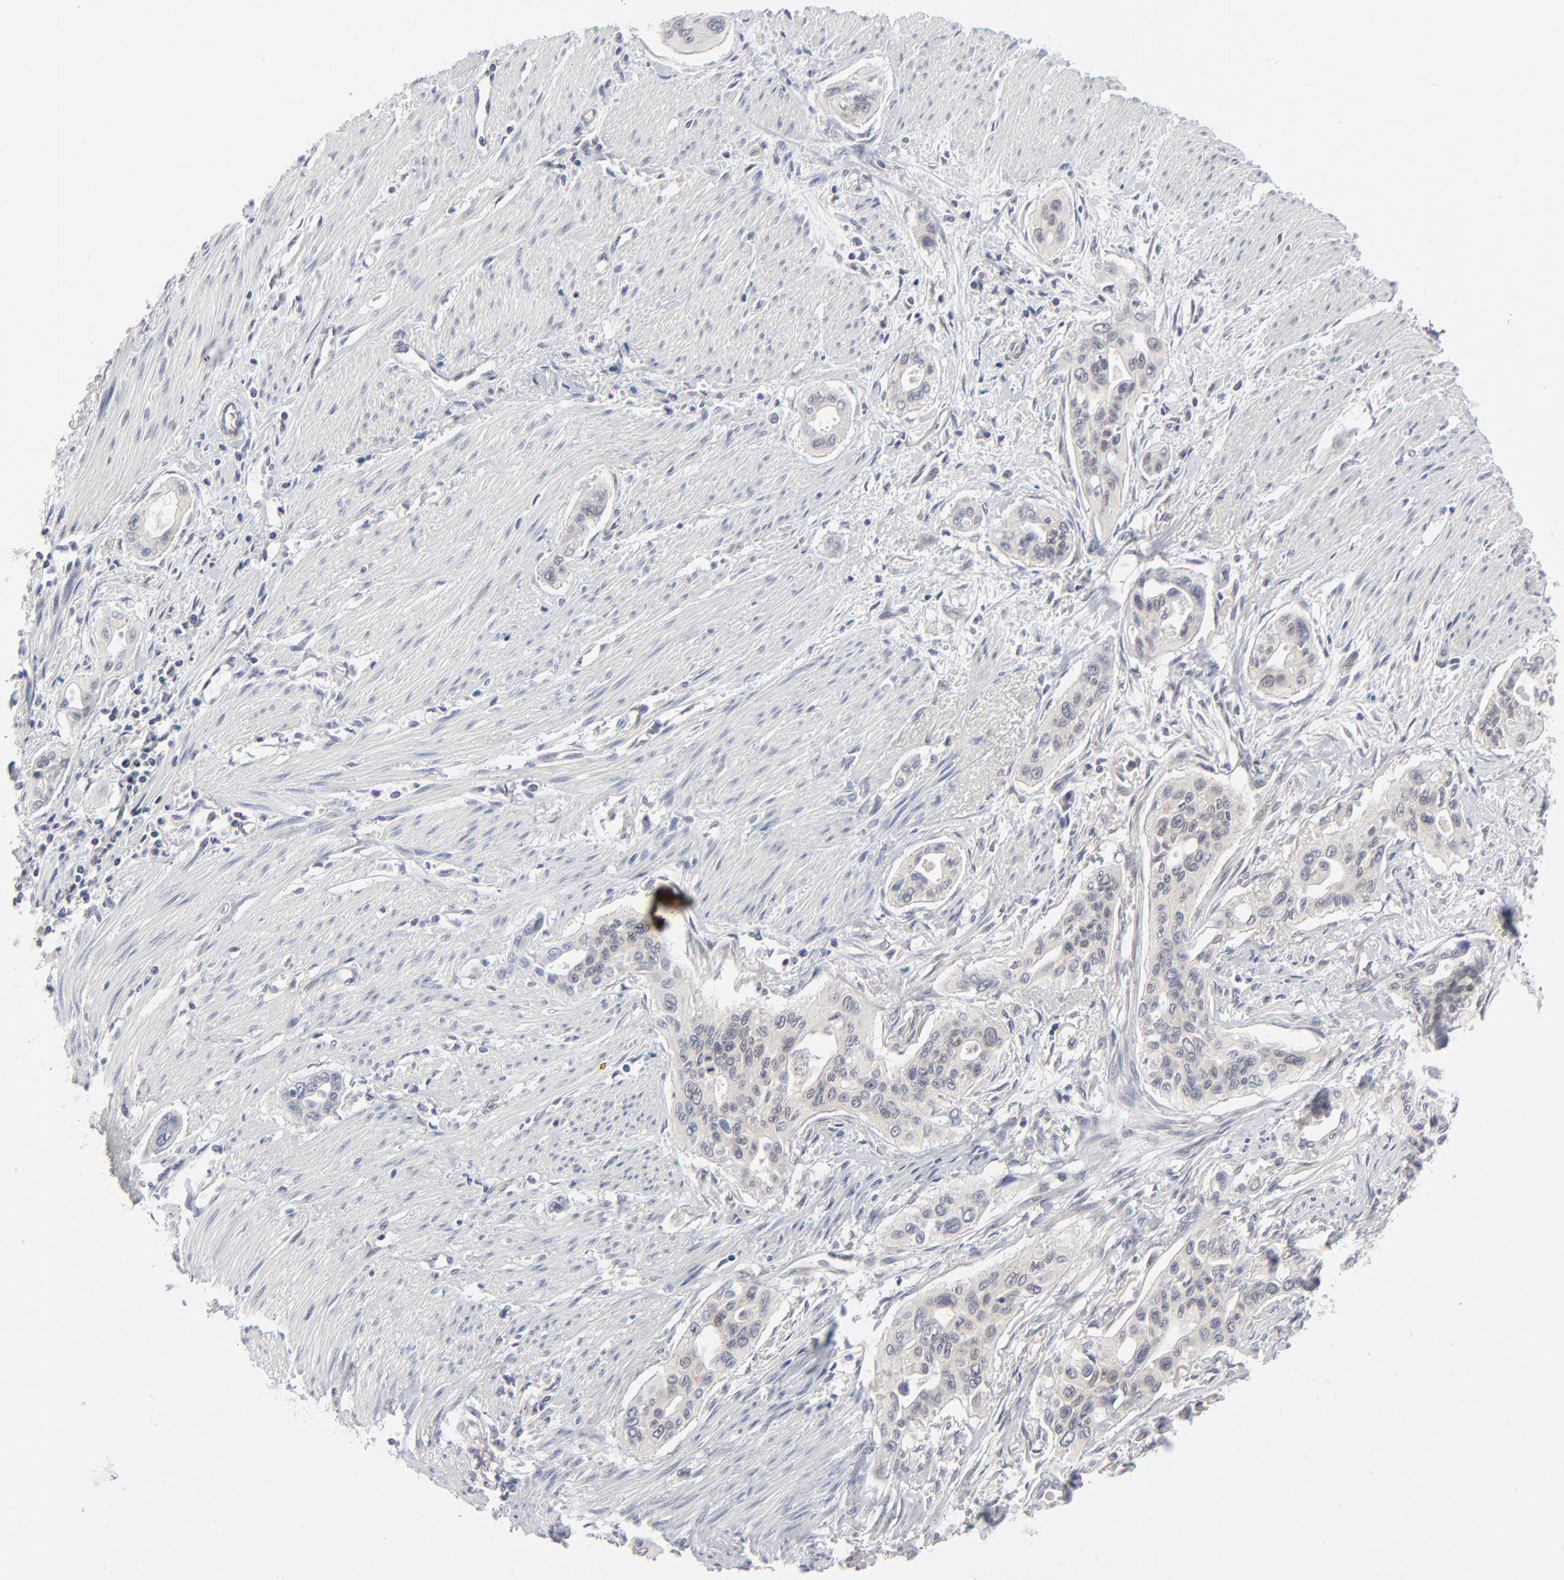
{"staining": {"intensity": "weak", "quantity": "<25%", "location": "cytoplasmic/membranous,nuclear"}, "tissue": "pancreatic cancer", "cell_type": "Tumor cells", "image_type": "cancer", "snomed": [{"axis": "morphology", "description": "Adenocarcinoma, NOS"}, {"axis": "topography", "description": "Pancreas"}], "caption": "DAB (3,3'-diaminobenzidine) immunohistochemical staining of human pancreatic cancer exhibits no significant staining in tumor cells. (DAB (3,3'-diaminobenzidine) immunohistochemistry (IHC), high magnification).", "gene": "RPS6KB1", "patient": {"sex": "male", "age": 77}}